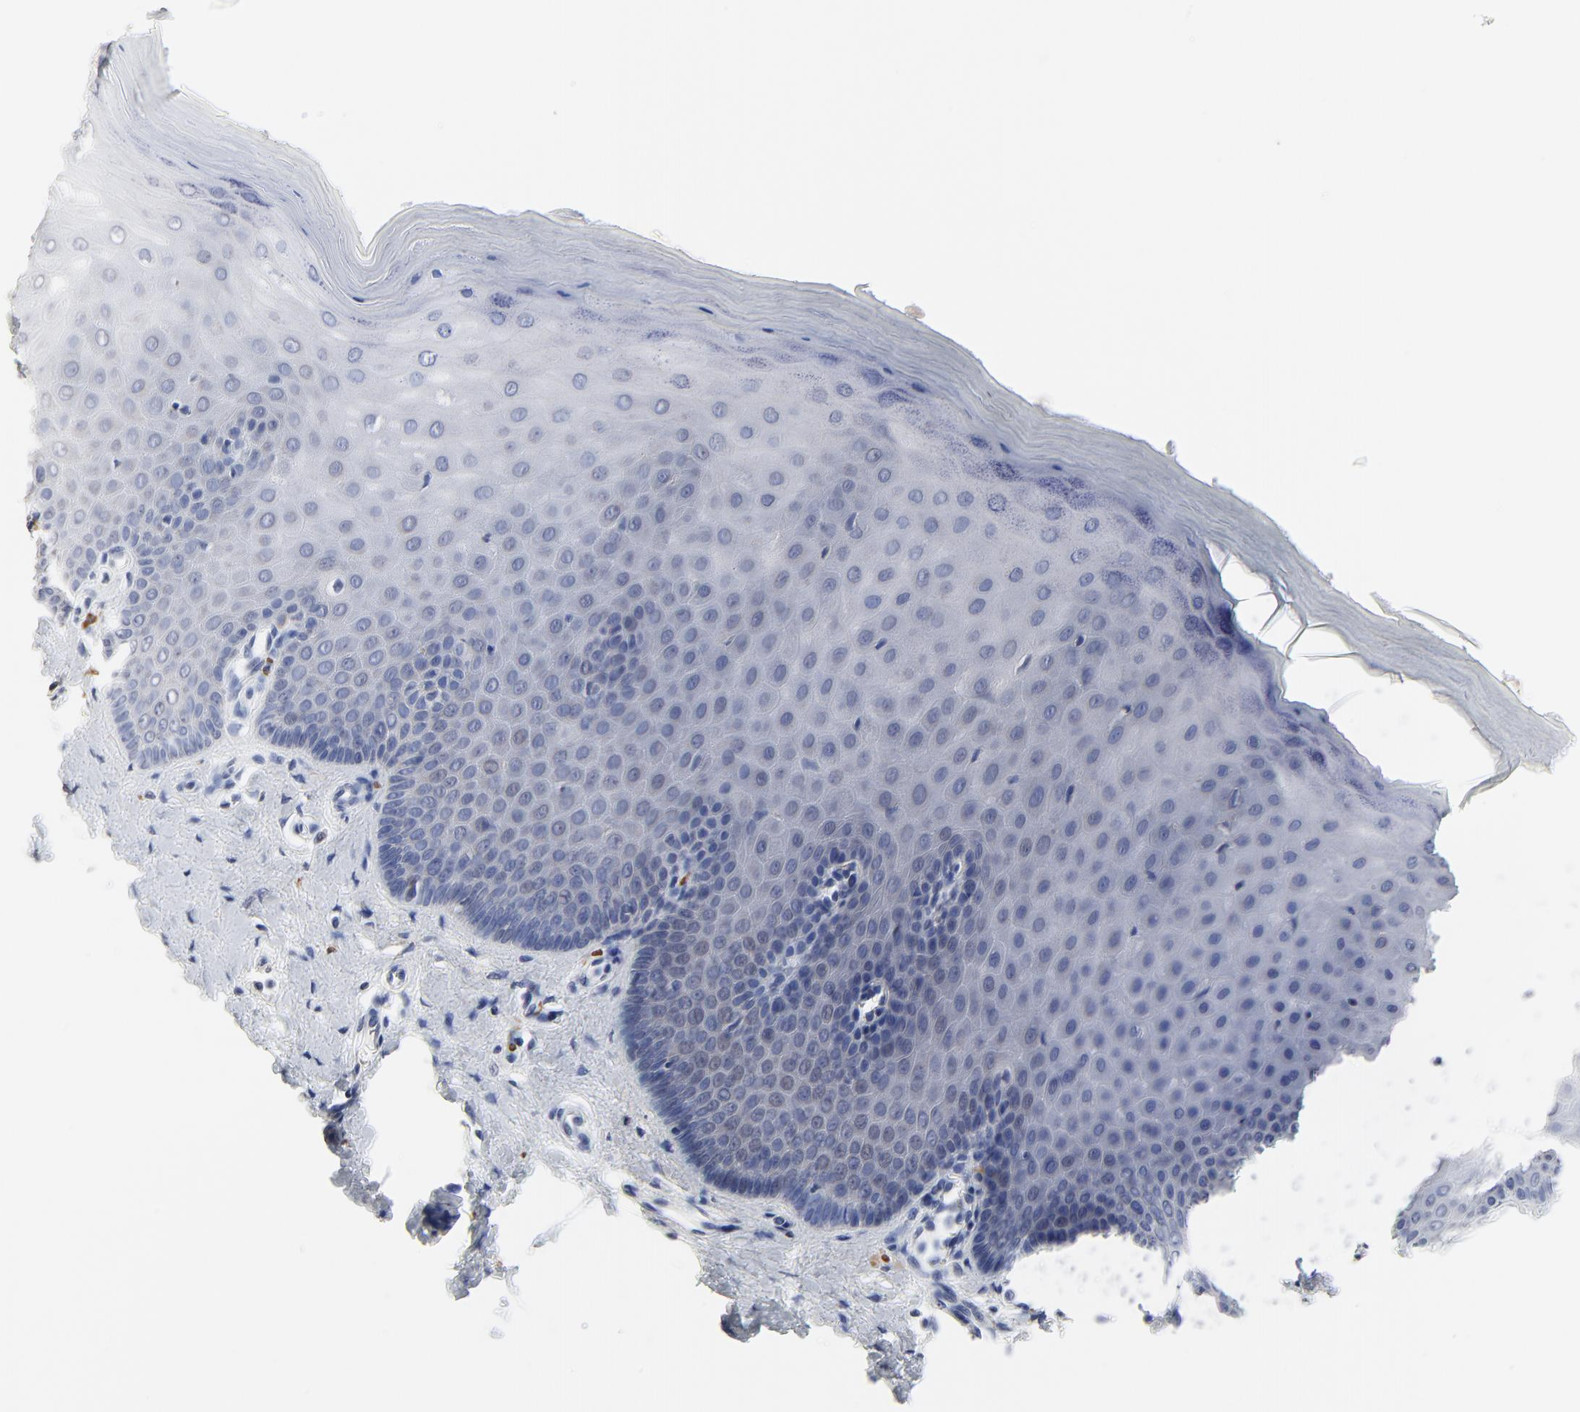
{"staining": {"intensity": "weak", "quantity": ">75%", "location": "cytoplasmic/membranous"}, "tissue": "cervix", "cell_type": "Glandular cells", "image_type": "normal", "snomed": [{"axis": "morphology", "description": "Normal tissue, NOS"}, {"axis": "topography", "description": "Cervix"}], "caption": "Protein analysis of benign cervix shows weak cytoplasmic/membranous expression in about >75% of glandular cells. The staining is performed using DAB brown chromogen to label protein expression. The nuclei are counter-stained blue using hematoxylin.", "gene": "FBXL5", "patient": {"sex": "female", "age": 55}}